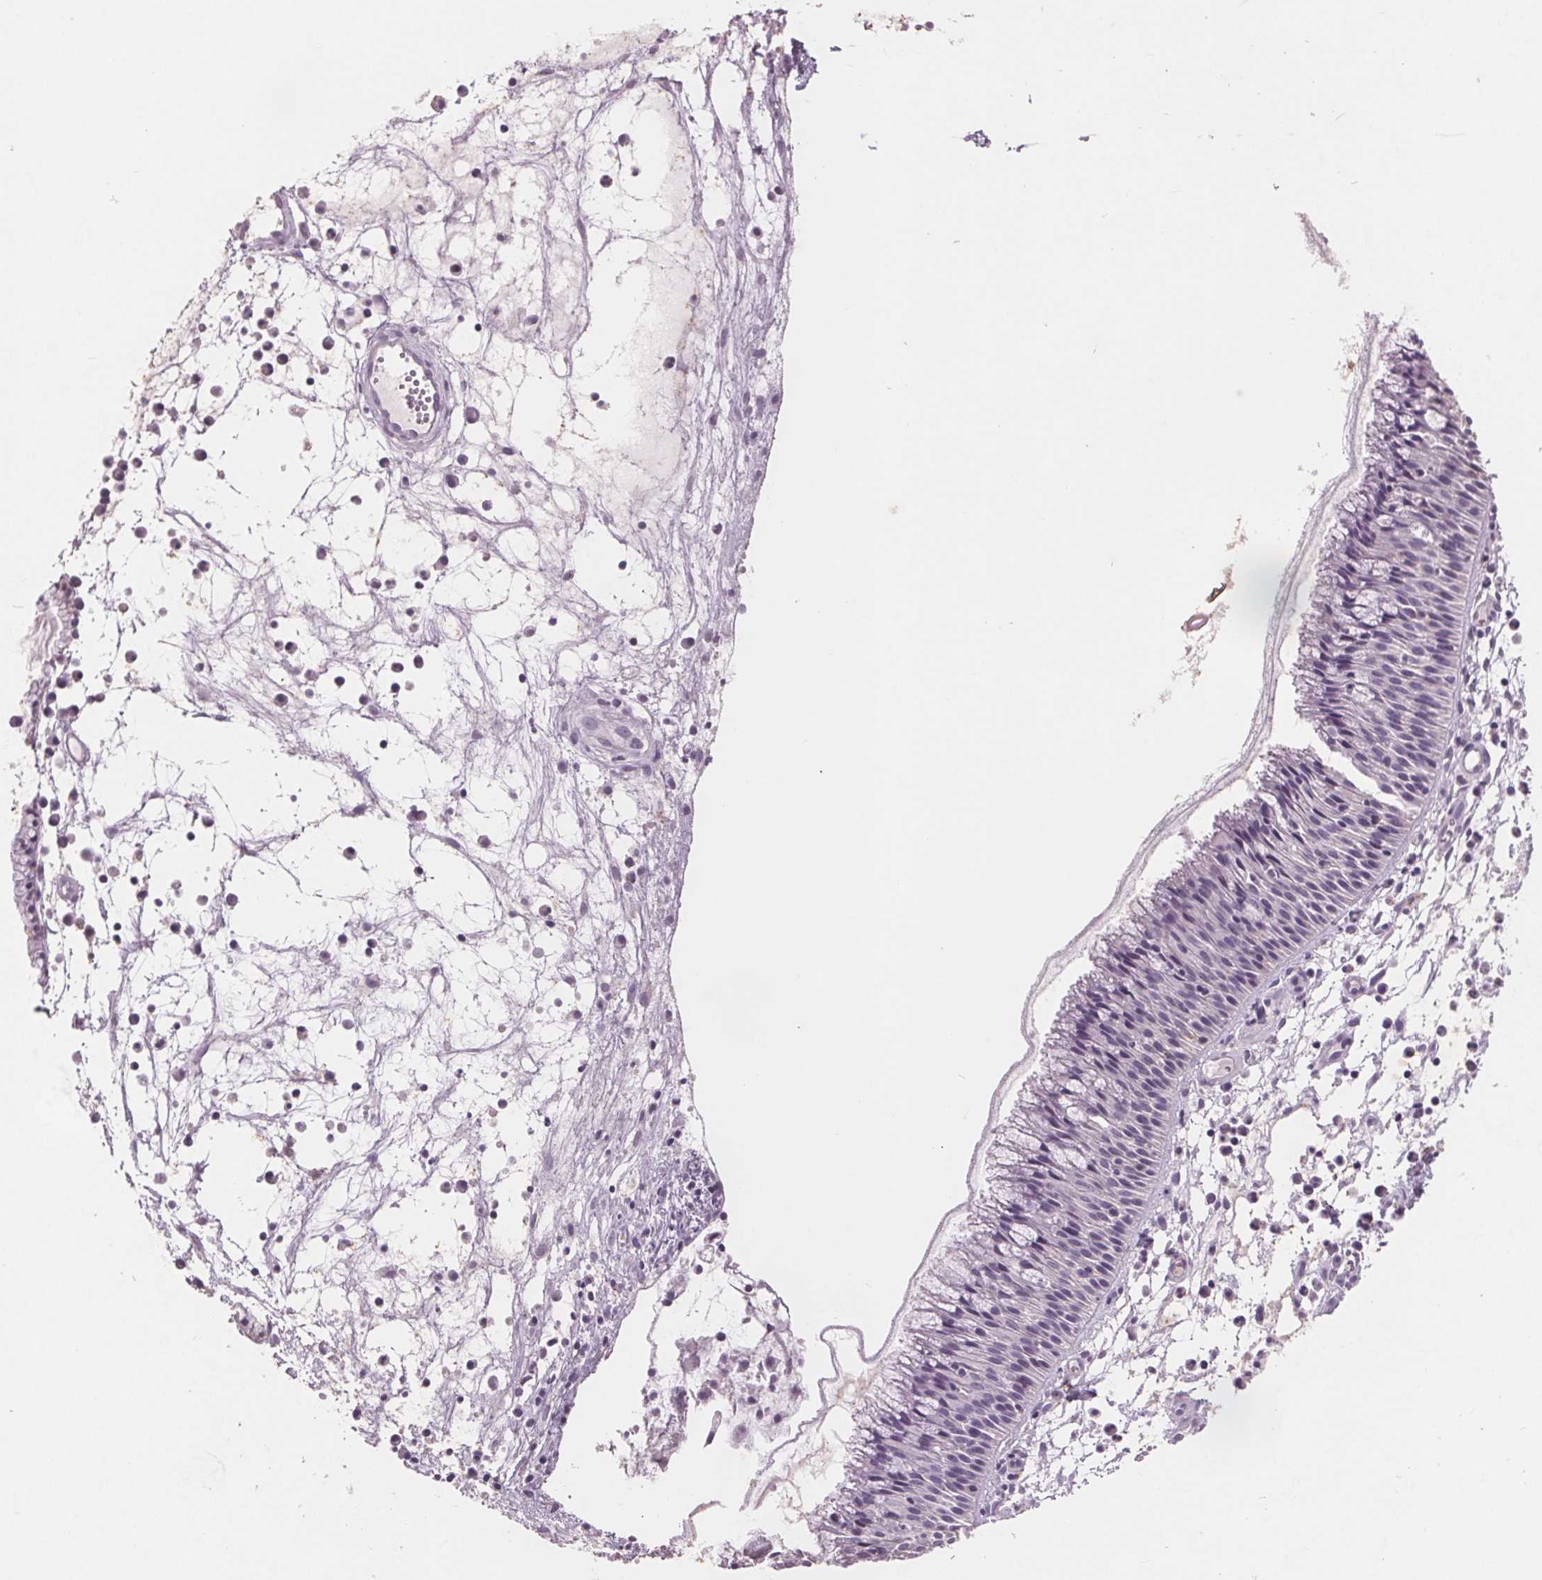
{"staining": {"intensity": "strong", "quantity": "25%-75%", "location": "cytoplasmic/membranous"}, "tissue": "nasopharynx", "cell_type": "Respiratory epithelial cells", "image_type": "normal", "snomed": [{"axis": "morphology", "description": "Normal tissue, NOS"}, {"axis": "topography", "description": "Nasopharynx"}], "caption": "Immunohistochemistry of normal nasopharynx exhibits high levels of strong cytoplasmic/membranous expression in about 25%-75% of respiratory epithelial cells. Immunohistochemistry stains the protein of interest in brown and the nuclei are stained blue.", "gene": "PTPN14", "patient": {"sex": "male", "age": 31}}